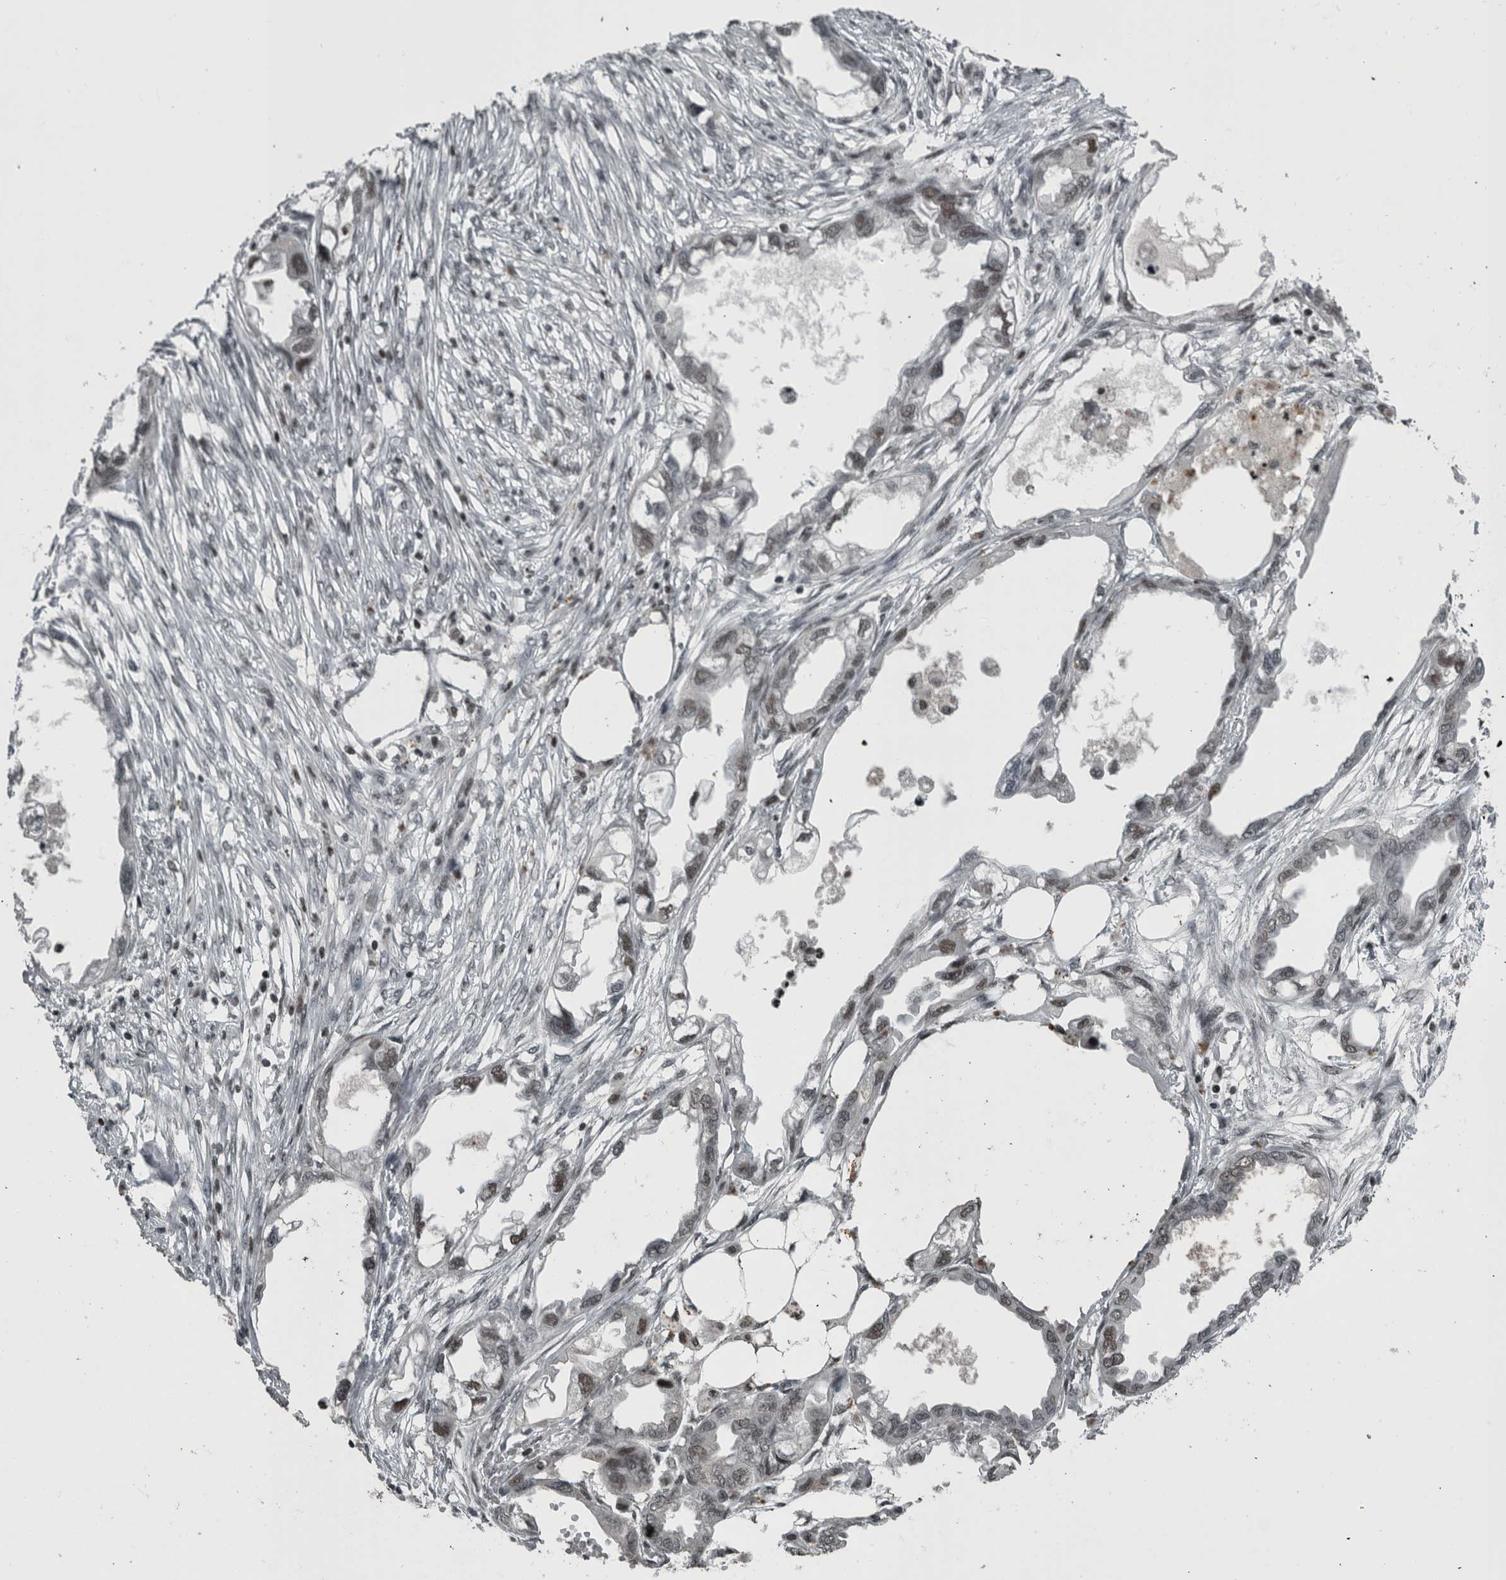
{"staining": {"intensity": "weak", "quantity": "25%-75%", "location": "nuclear"}, "tissue": "endometrial cancer", "cell_type": "Tumor cells", "image_type": "cancer", "snomed": [{"axis": "morphology", "description": "Adenocarcinoma, NOS"}, {"axis": "morphology", "description": "Adenocarcinoma, metastatic, NOS"}, {"axis": "topography", "description": "Adipose tissue"}, {"axis": "topography", "description": "Endometrium"}], "caption": "Protein expression analysis of endometrial cancer (metastatic adenocarcinoma) reveals weak nuclear staining in about 25%-75% of tumor cells.", "gene": "UNC50", "patient": {"sex": "female", "age": 67}}